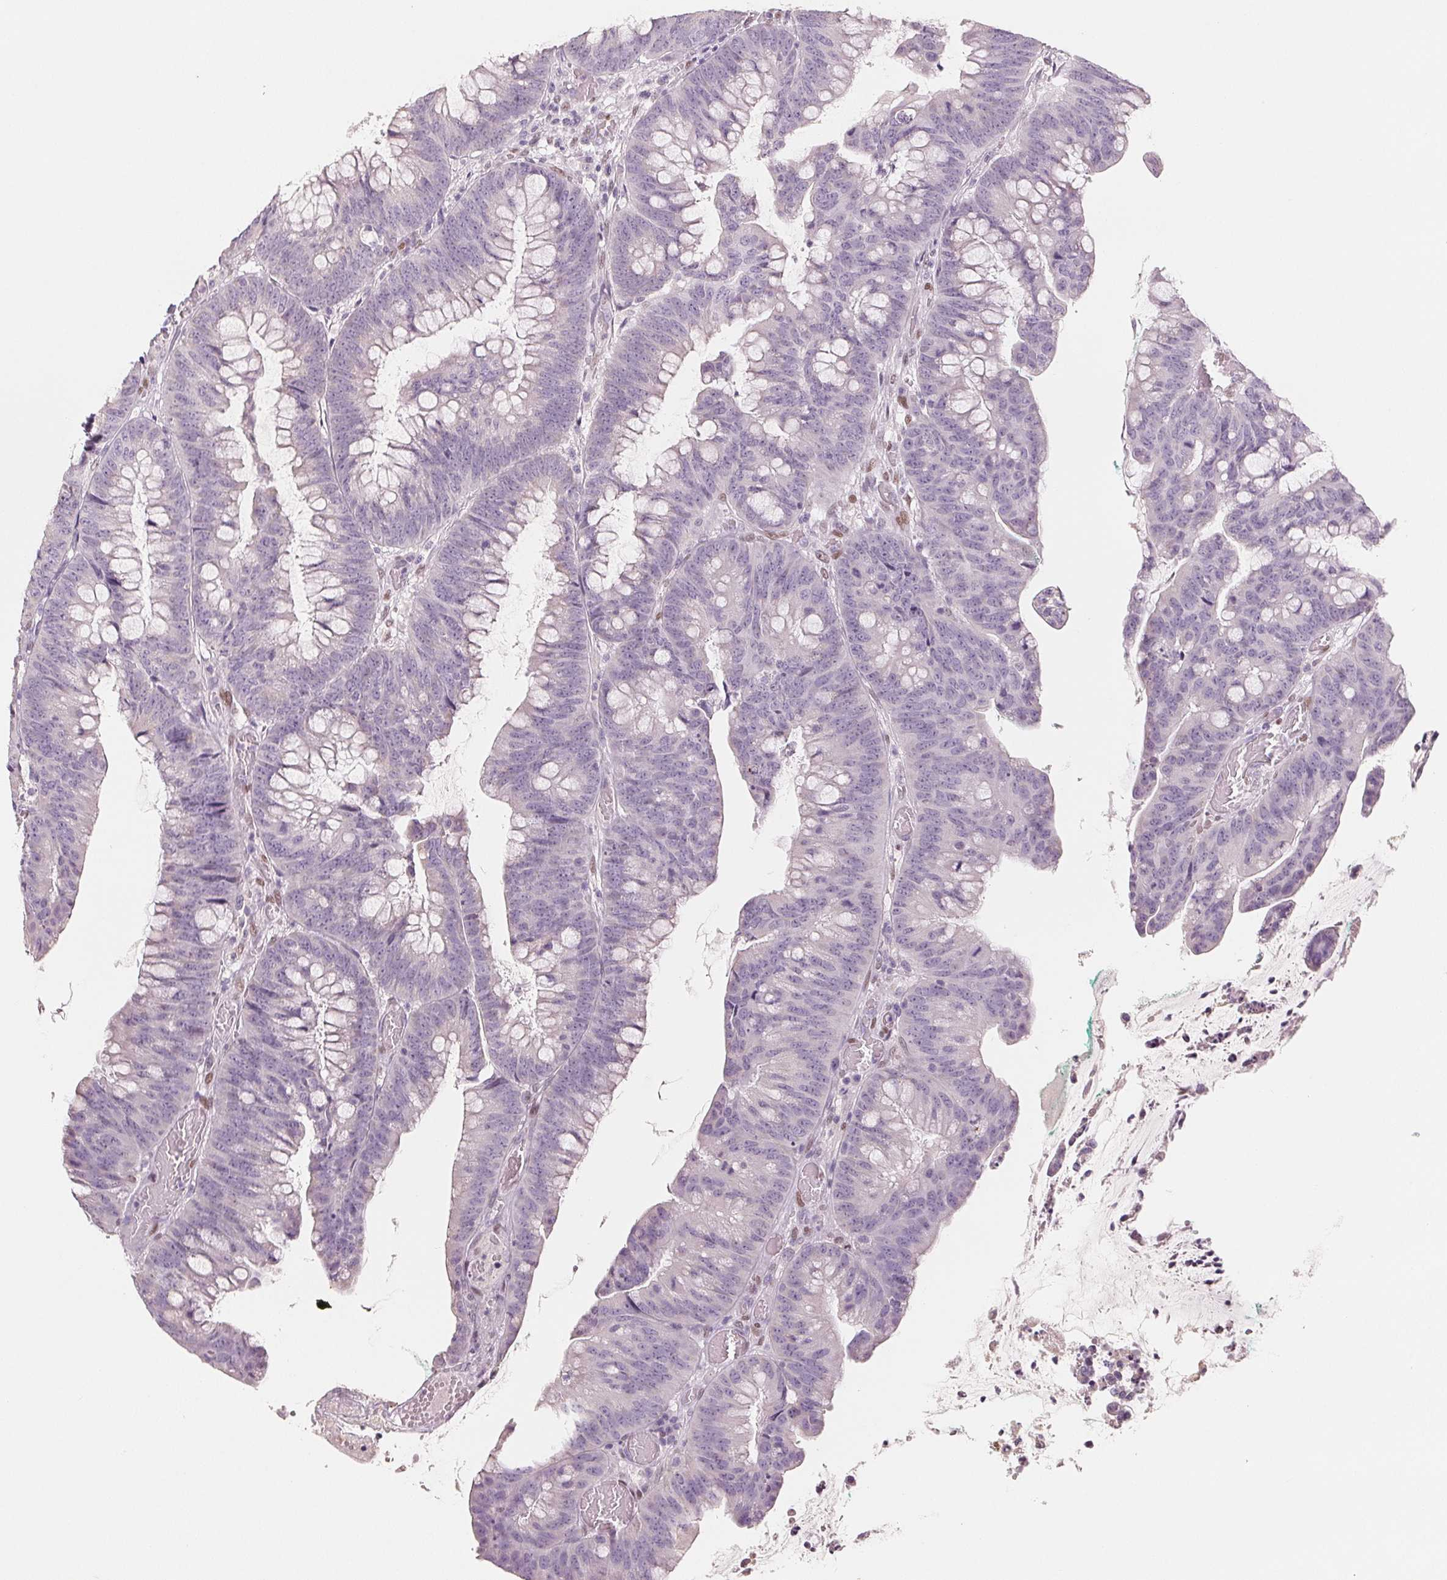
{"staining": {"intensity": "negative", "quantity": "none", "location": "none"}, "tissue": "colorectal cancer", "cell_type": "Tumor cells", "image_type": "cancer", "snomed": [{"axis": "morphology", "description": "Adenocarcinoma, NOS"}, {"axis": "topography", "description": "Colon"}], "caption": "Histopathology image shows no protein expression in tumor cells of colorectal cancer (adenocarcinoma) tissue.", "gene": "SMARCD3", "patient": {"sex": "male", "age": 62}}